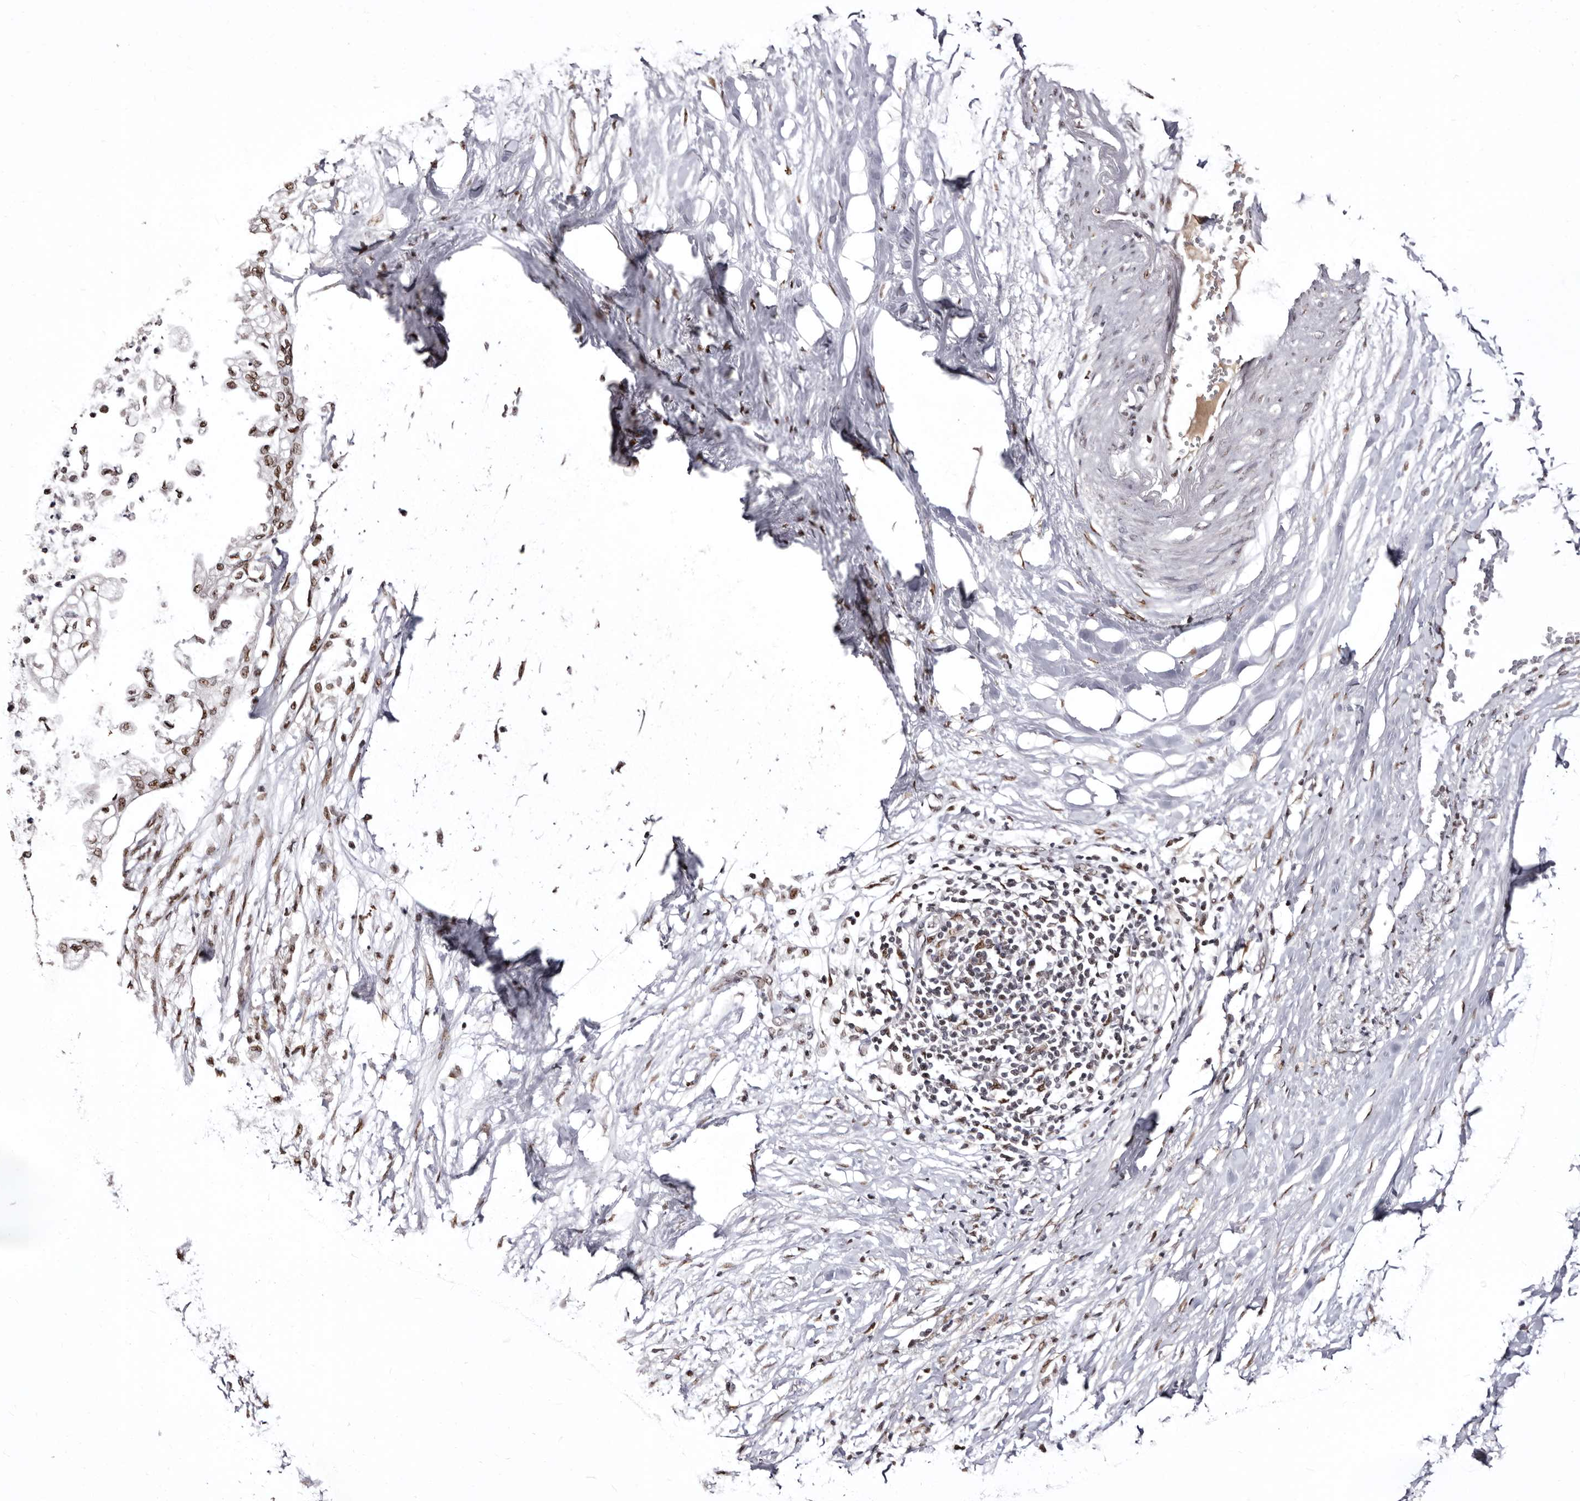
{"staining": {"intensity": "moderate", "quantity": ">75%", "location": "nuclear"}, "tissue": "pancreatic cancer", "cell_type": "Tumor cells", "image_type": "cancer", "snomed": [{"axis": "morphology", "description": "Normal tissue, NOS"}, {"axis": "morphology", "description": "Adenocarcinoma, NOS"}, {"axis": "topography", "description": "Pancreas"}, {"axis": "topography", "description": "Duodenum"}], "caption": "Human adenocarcinoma (pancreatic) stained with a brown dye demonstrates moderate nuclear positive positivity in about >75% of tumor cells.", "gene": "ANAPC11", "patient": {"sex": "female", "age": 60}}